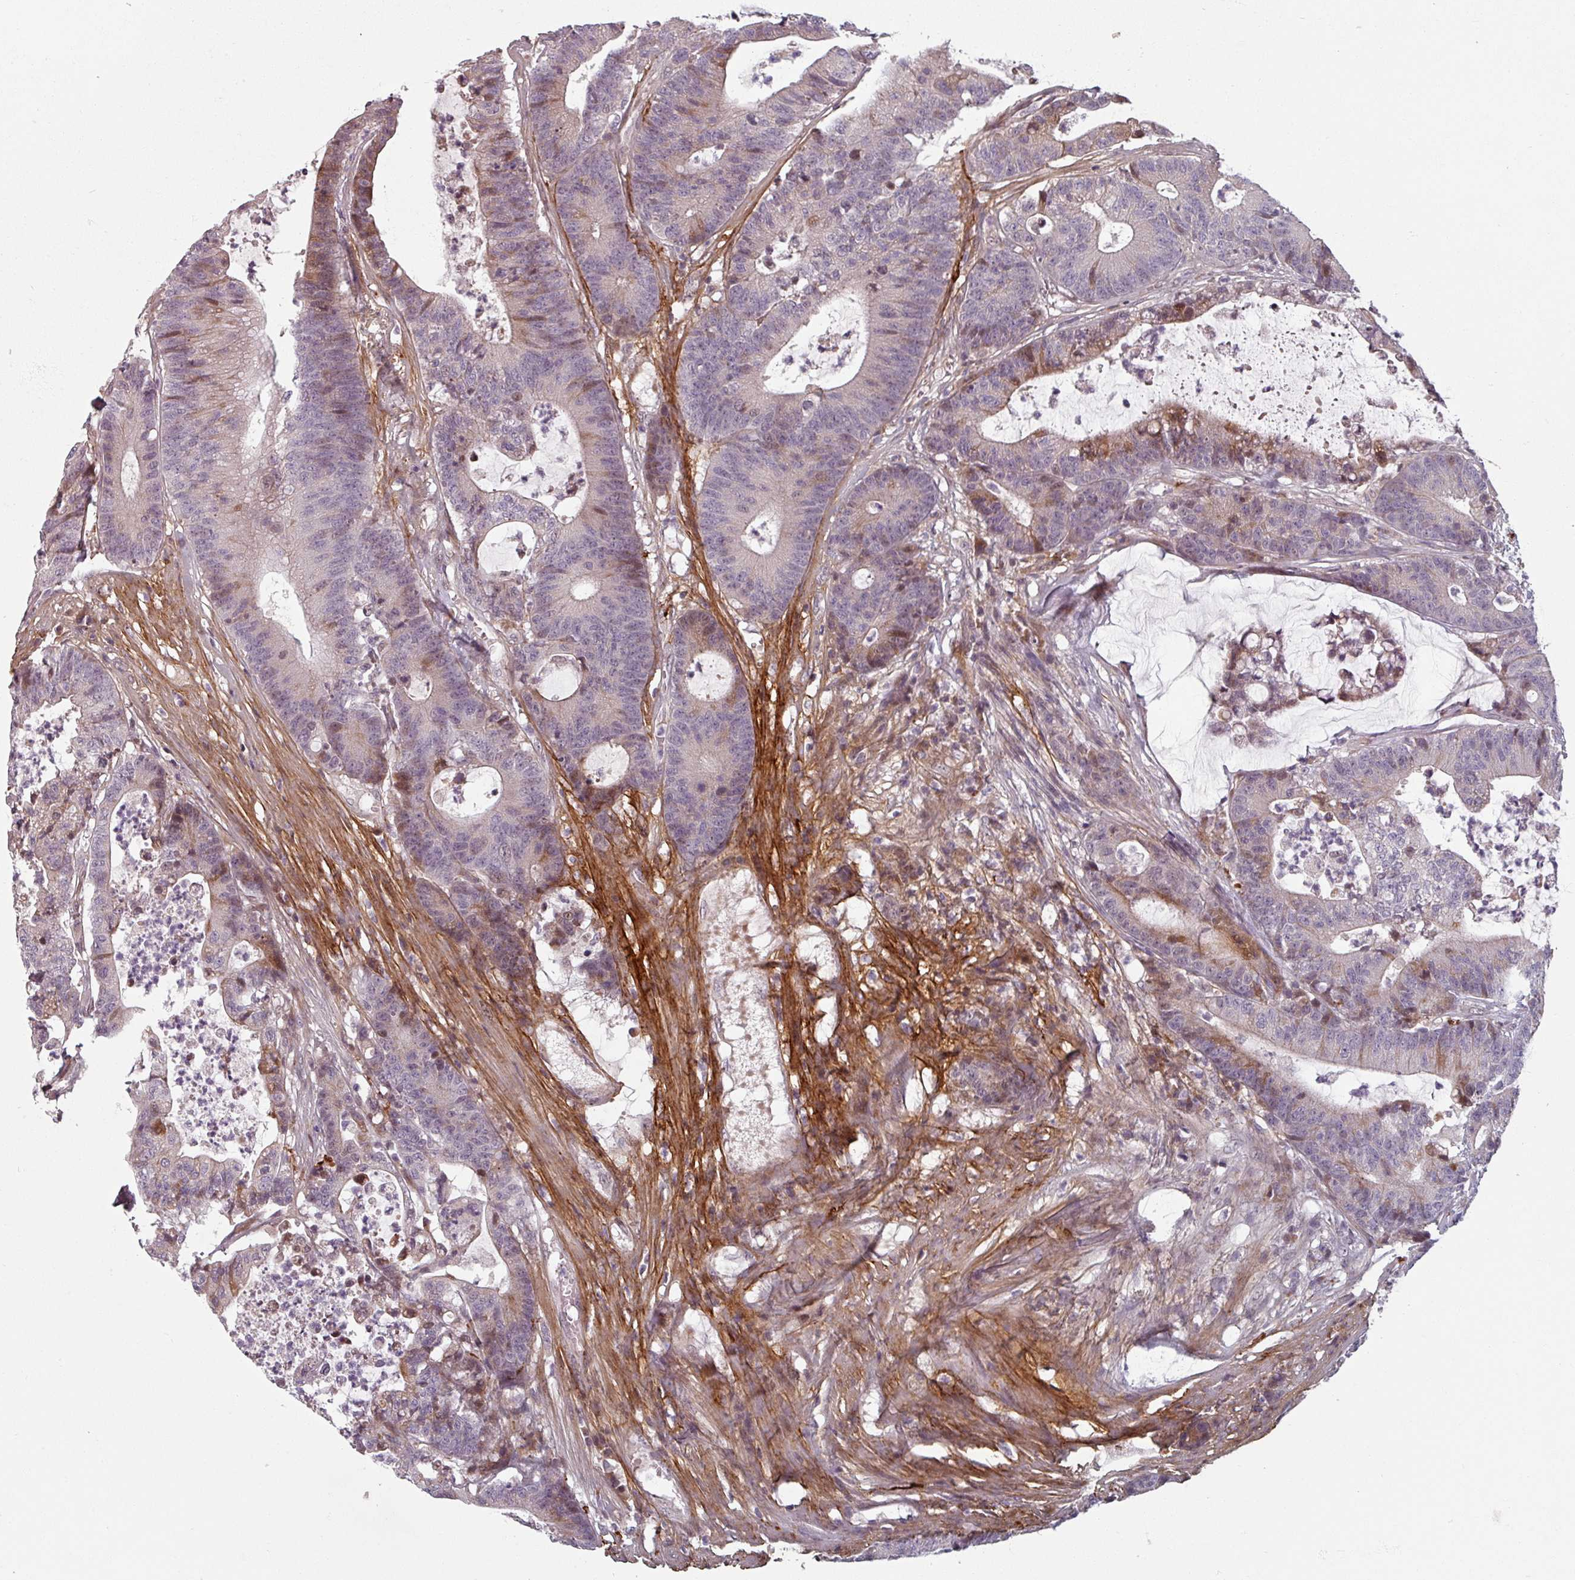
{"staining": {"intensity": "weak", "quantity": "<25%", "location": "cytoplasmic/membranous,nuclear"}, "tissue": "colorectal cancer", "cell_type": "Tumor cells", "image_type": "cancer", "snomed": [{"axis": "morphology", "description": "Adenocarcinoma, NOS"}, {"axis": "topography", "description": "Colon"}], "caption": "Tumor cells show no significant protein expression in colorectal cancer.", "gene": "CYB5RL", "patient": {"sex": "female", "age": 84}}